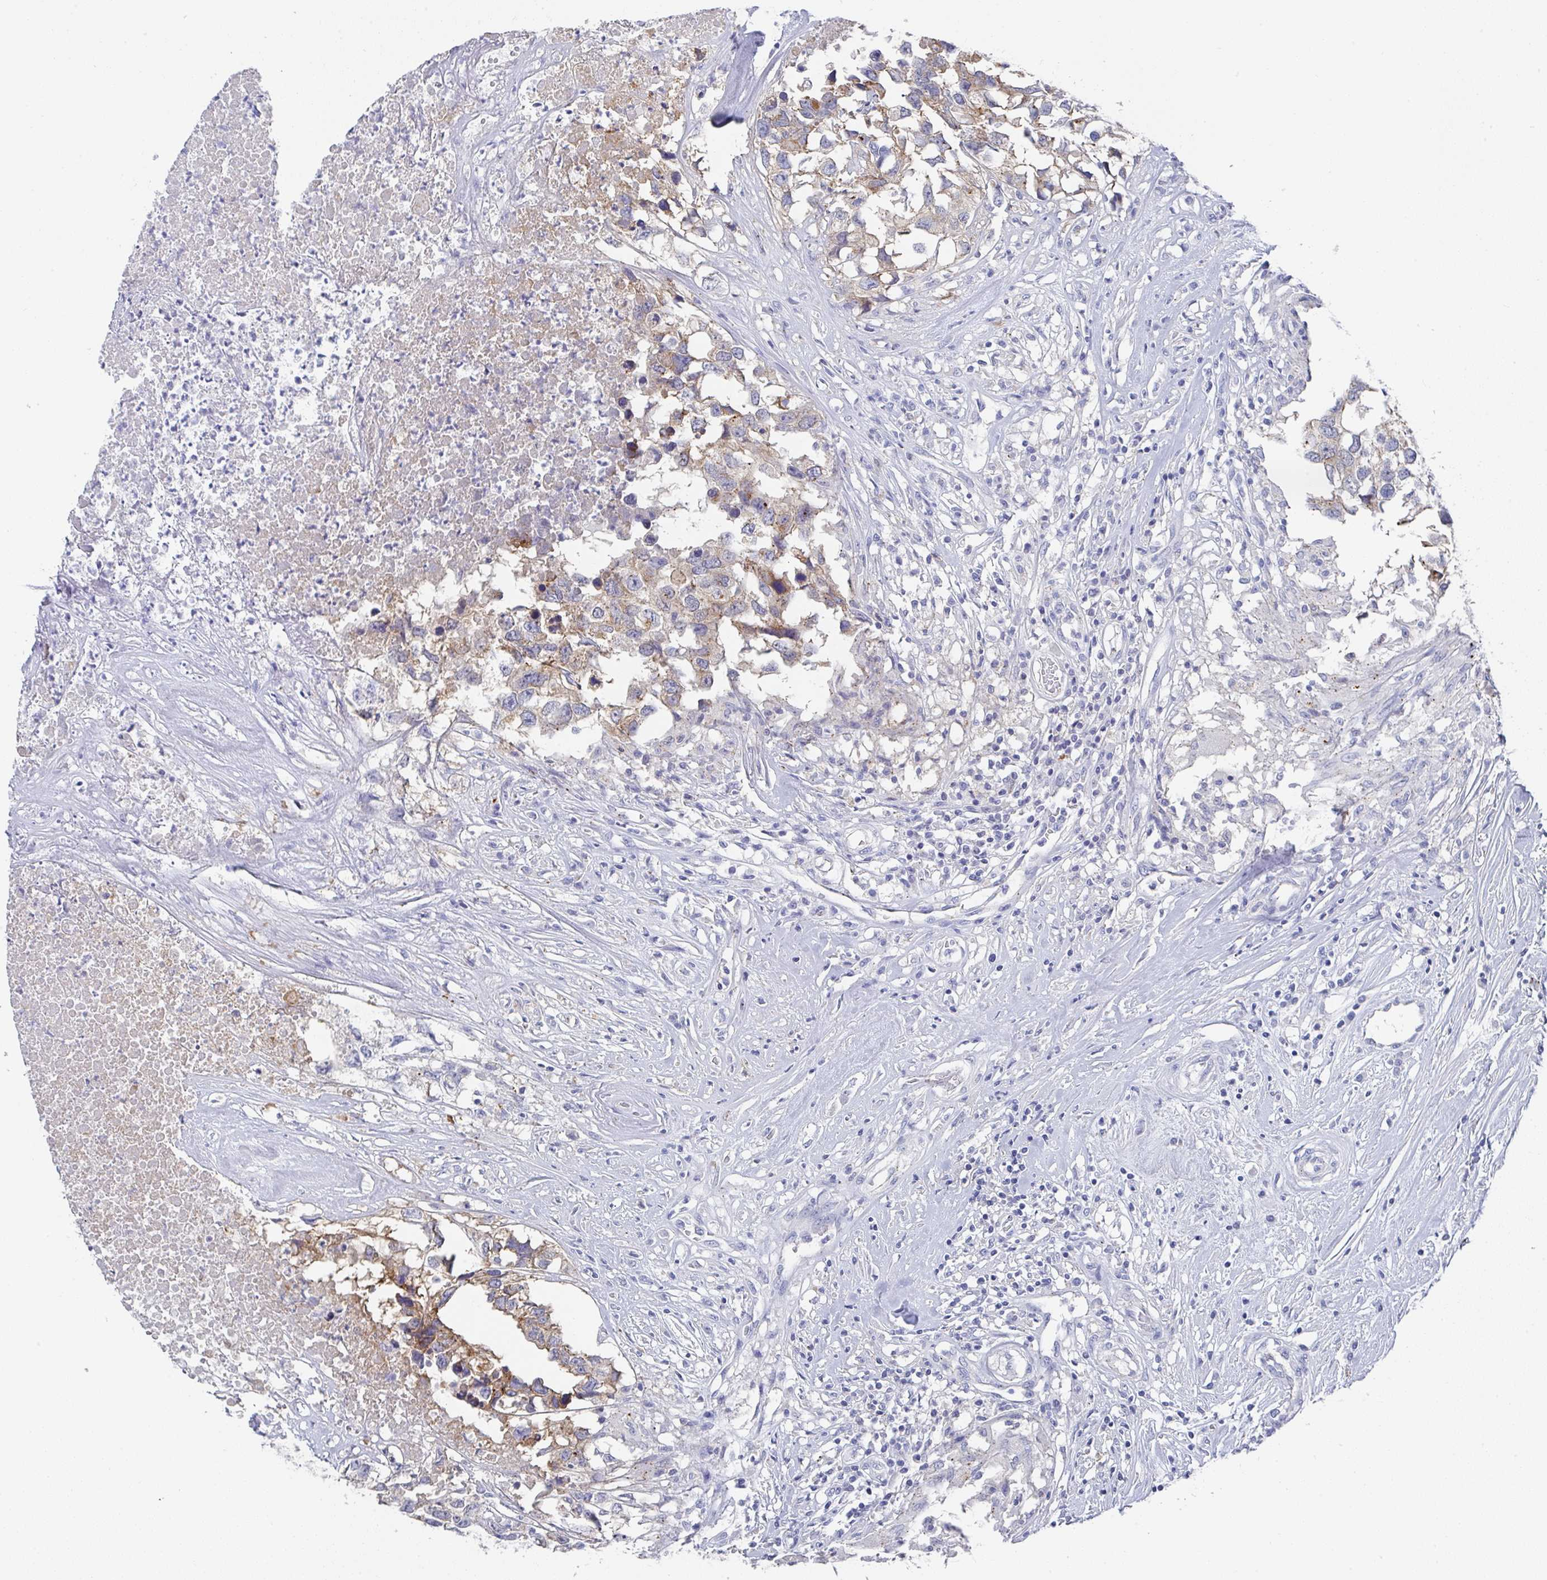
{"staining": {"intensity": "weak", "quantity": ">75%", "location": "cytoplasmic/membranous"}, "tissue": "testis cancer", "cell_type": "Tumor cells", "image_type": "cancer", "snomed": [{"axis": "morphology", "description": "Carcinoma, Embryonal, NOS"}, {"axis": "topography", "description": "Testis"}], "caption": "This photomicrograph displays immunohistochemistry staining of testis cancer, with low weak cytoplasmic/membranous expression in approximately >75% of tumor cells.", "gene": "TNFRSF8", "patient": {"sex": "male", "age": 83}}